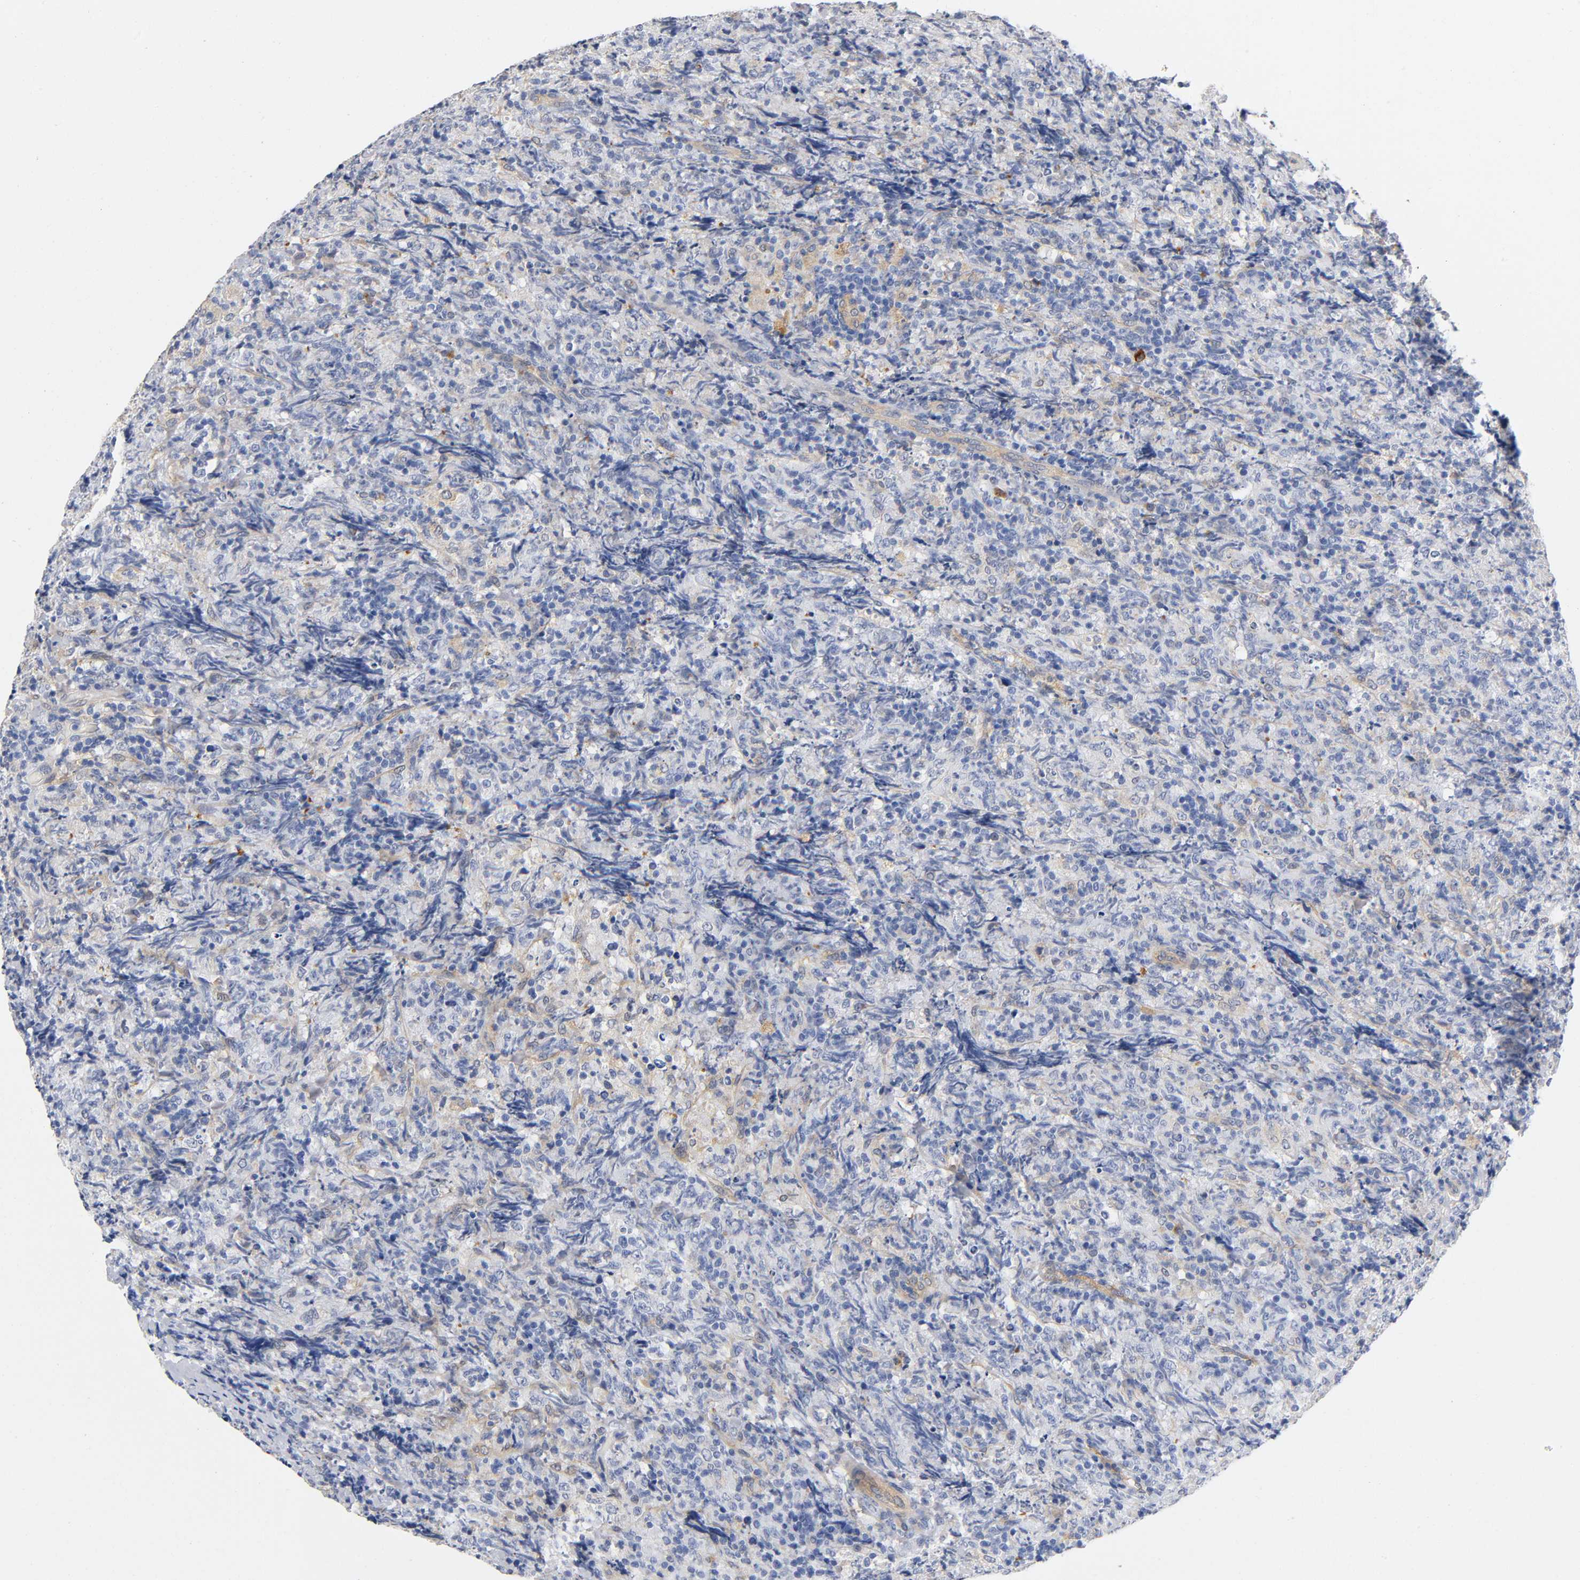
{"staining": {"intensity": "weak", "quantity": "25%-75%", "location": "cytoplasmic/membranous"}, "tissue": "lymphoma", "cell_type": "Tumor cells", "image_type": "cancer", "snomed": [{"axis": "morphology", "description": "Malignant lymphoma, non-Hodgkin's type, High grade"}, {"axis": "topography", "description": "Tonsil"}], "caption": "This is an image of IHC staining of malignant lymphoma, non-Hodgkin's type (high-grade), which shows weak positivity in the cytoplasmic/membranous of tumor cells.", "gene": "TNC", "patient": {"sex": "female", "age": 36}}